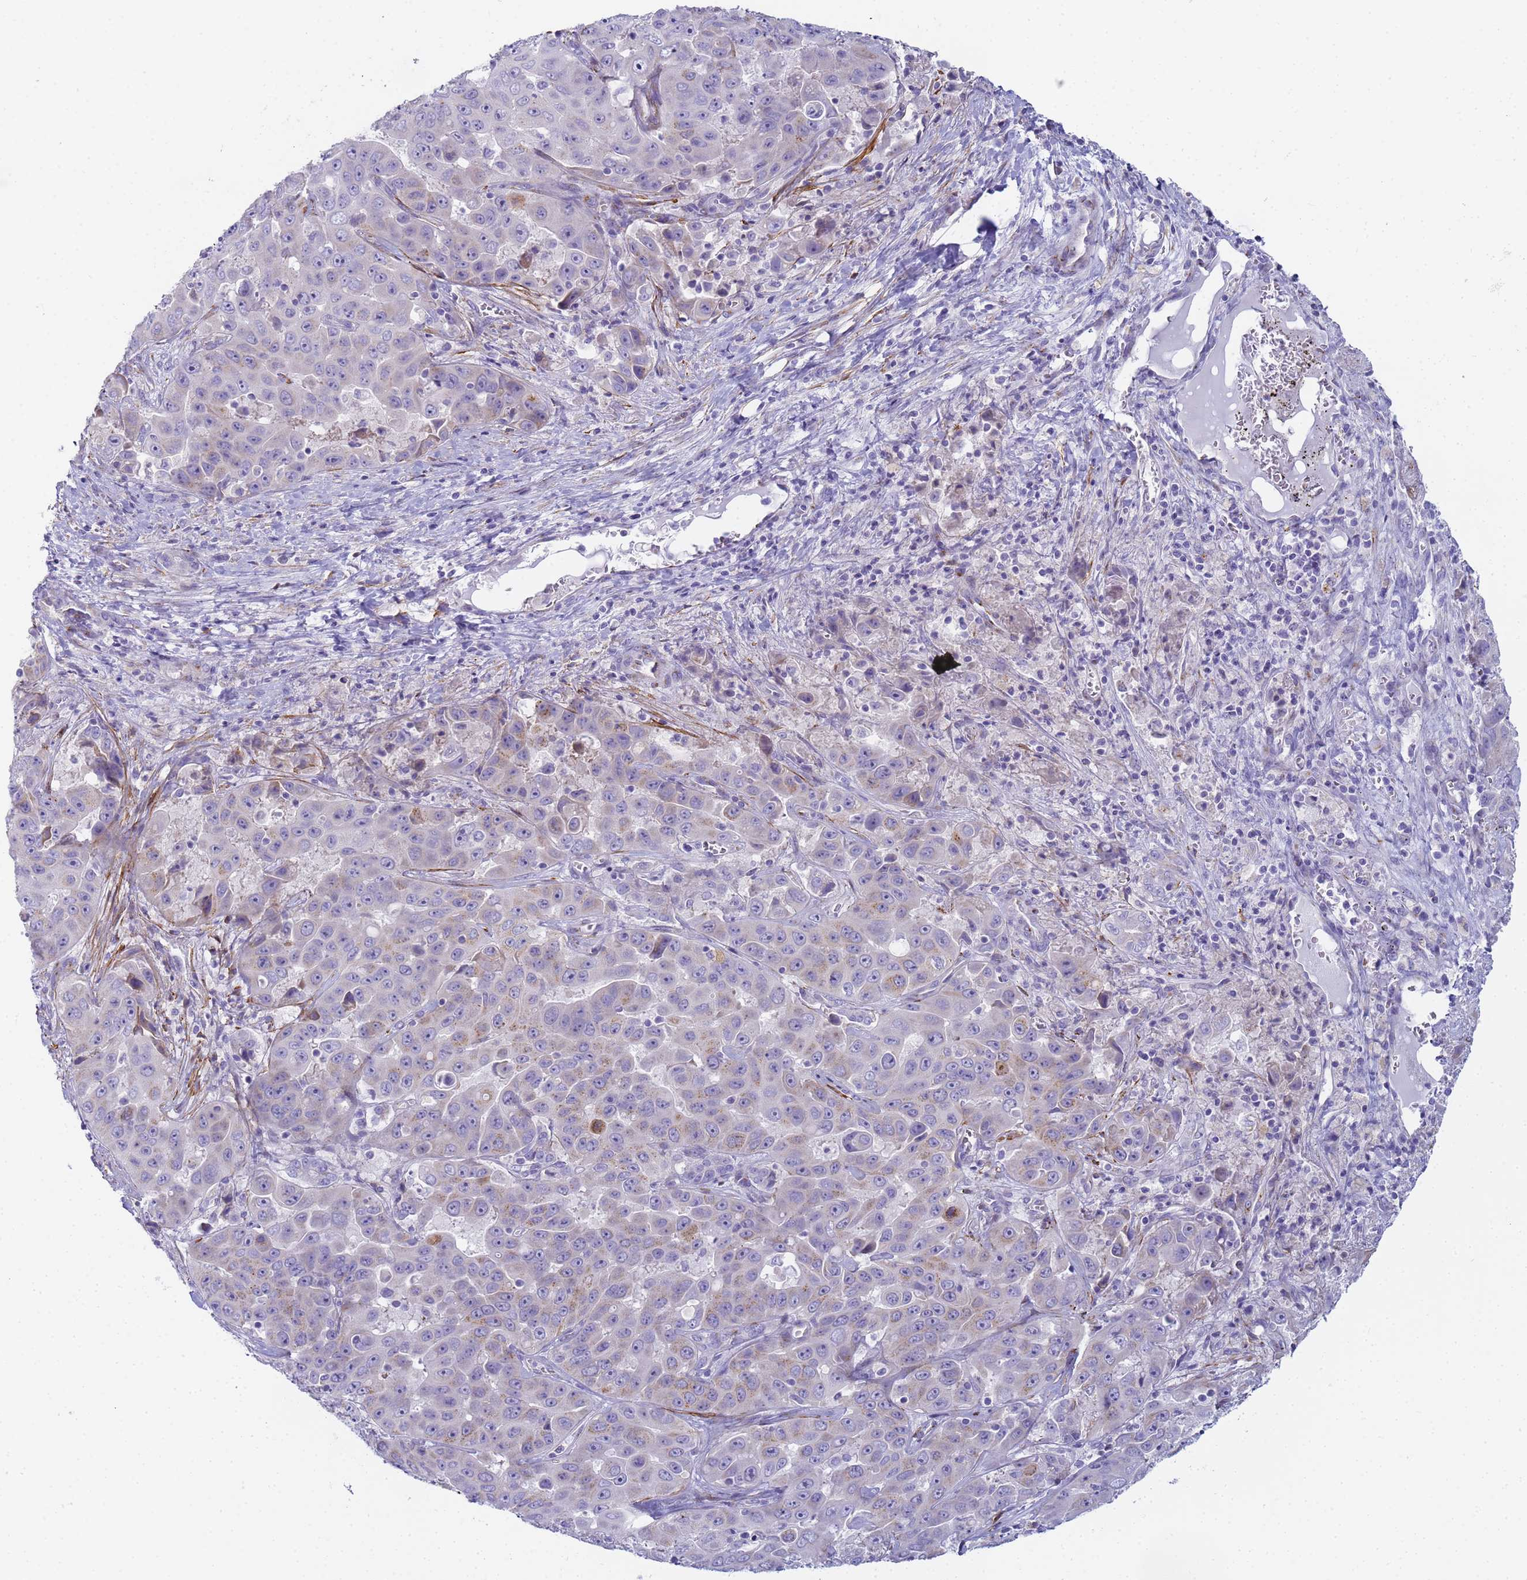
{"staining": {"intensity": "negative", "quantity": "none", "location": "none"}, "tissue": "liver cancer", "cell_type": "Tumor cells", "image_type": "cancer", "snomed": [{"axis": "morphology", "description": "Cholangiocarcinoma"}, {"axis": "topography", "description": "Liver"}], "caption": "Immunohistochemistry image of liver cancer (cholangiocarcinoma) stained for a protein (brown), which reveals no positivity in tumor cells. (DAB (3,3'-diaminobenzidine) IHC, high magnification).", "gene": "CR1", "patient": {"sex": "female", "age": 52}}